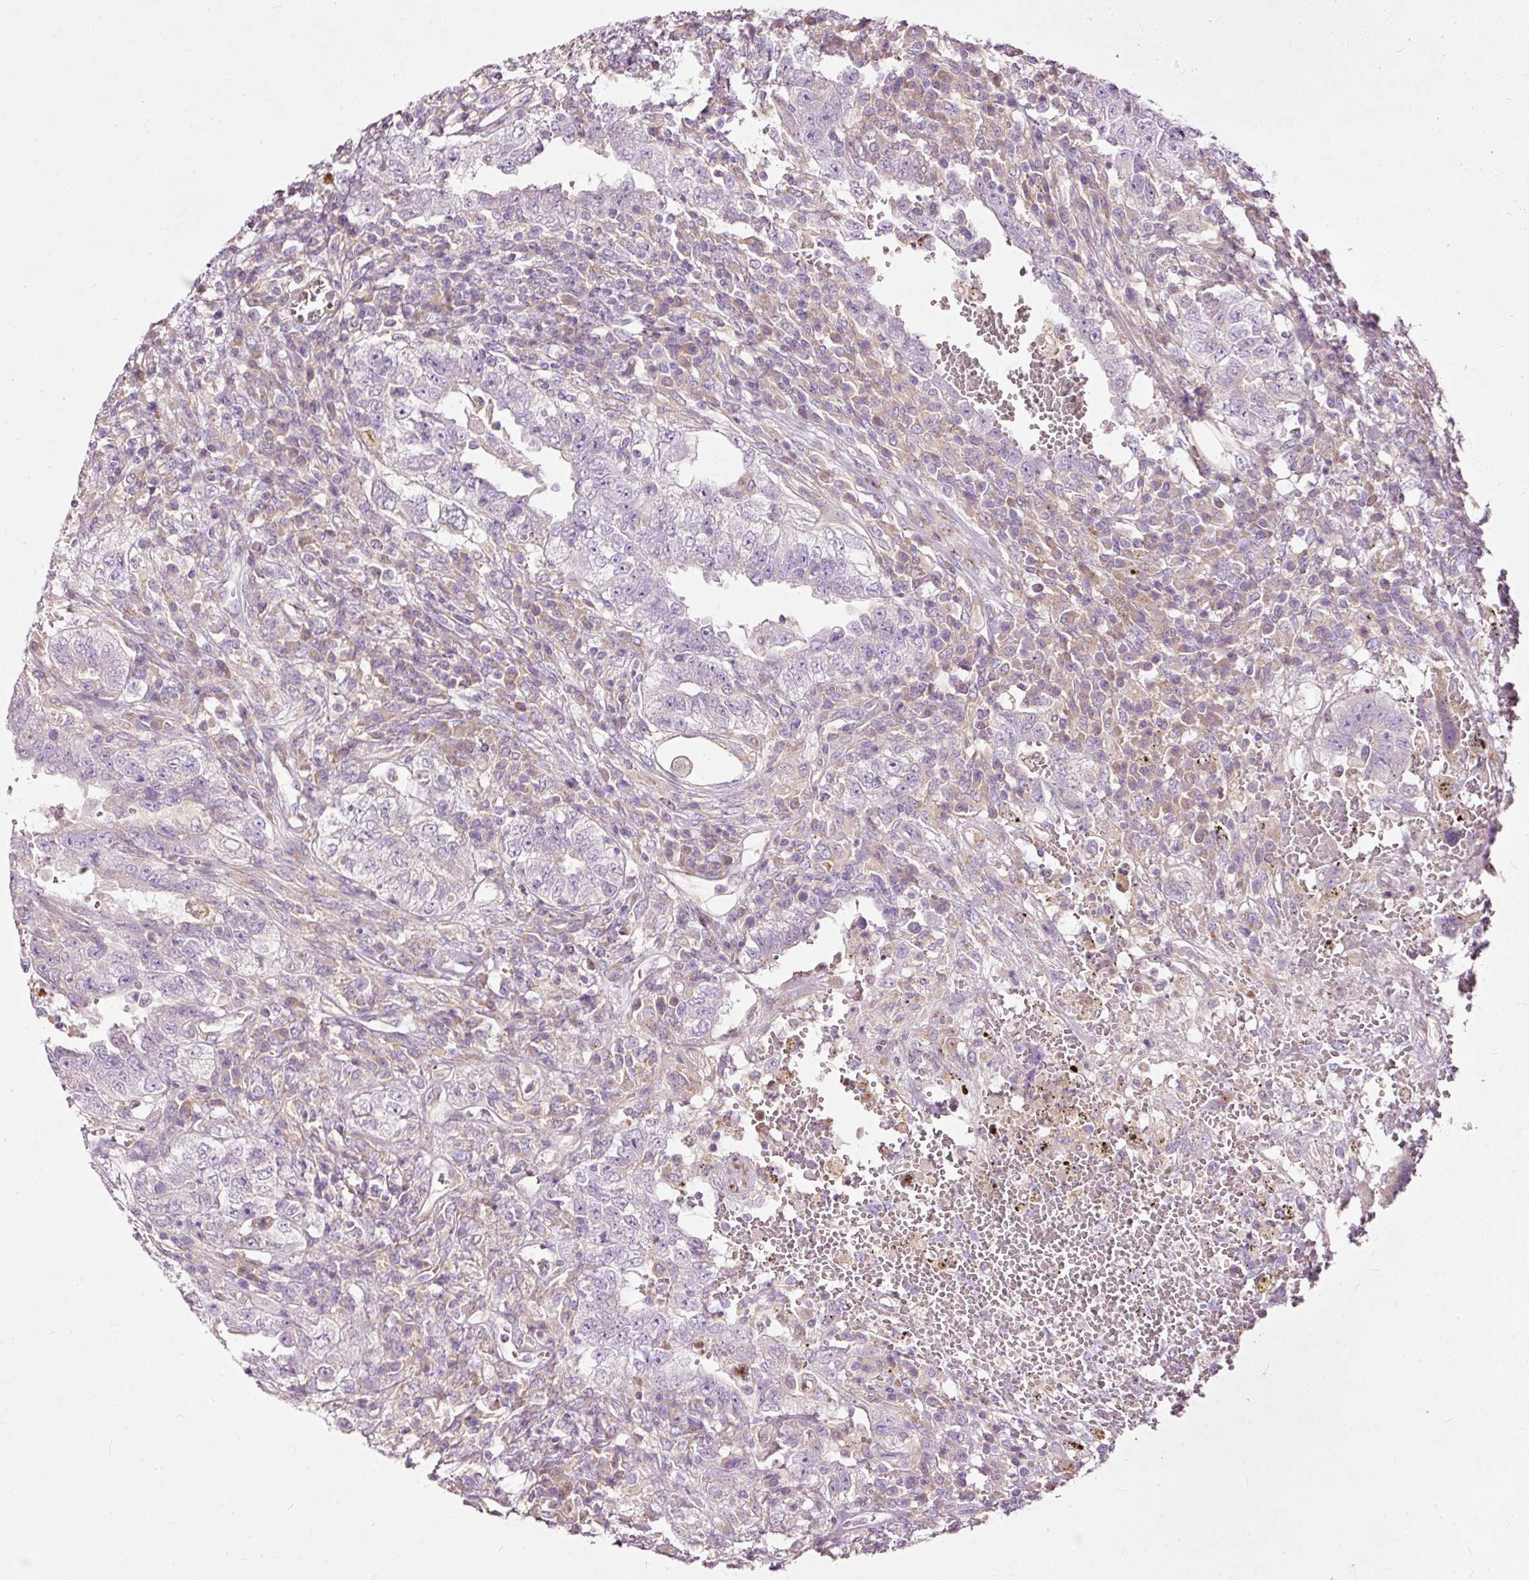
{"staining": {"intensity": "moderate", "quantity": "<25%", "location": "cytoplasmic/membranous"}, "tissue": "testis cancer", "cell_type": "Tumor cells", "image_type": "cancer", "snomed": [{"axis": "morphology", "description": "Carcinoma, Embryonal, NOS"}, {"axis": "topography", "description": "Testis"}], "caption": "A high-resolution histopathology image shows IHC staining of testis embryonal carcinoma, which shows moderate cytoplasmic/membranous expression in approximately <25% of tumor cells. The protein is stained brown, and the nuclei are stained in blue (DAB (3,3'-diaminobenzidine) IHC with brightfield microscopy, high magnification).", "gene": "PAQR9", "patient": {"sex": "male", "age": 26}}